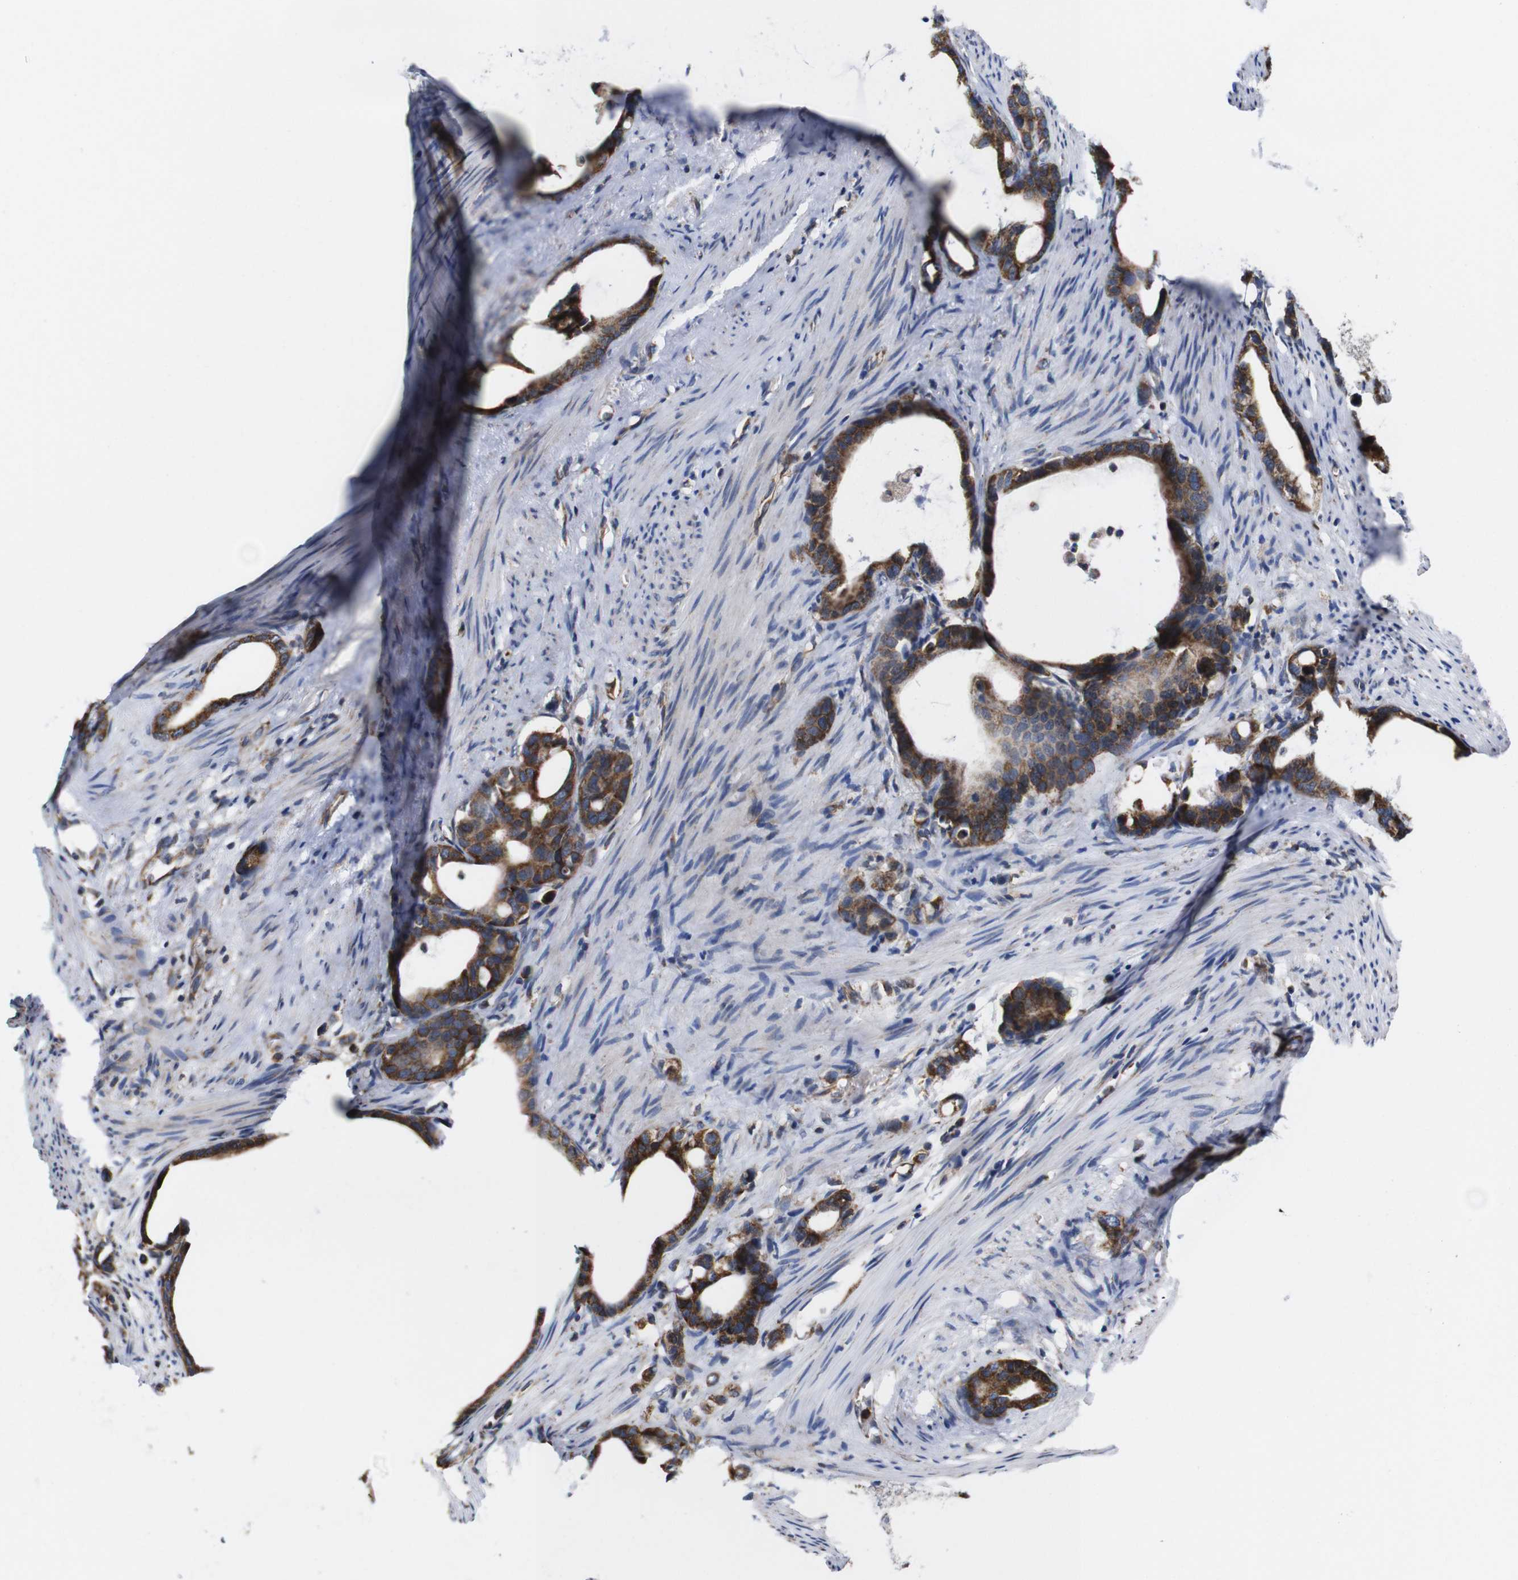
{"staining": {"intensity": "strong", "quantity": ">75%", "location": "cytoplasmic/membranous"}, "tissue": "stomach cancer", "cell_type": "Tumor cells", "image_type": "cancer", "snomed": [{"axis": "morphology", "description": "Adenocarcinoma, NOS"}, {"axis": "topography", "description": "Stomach"}], "caption": "The histopathology image exhibits immunohistochemical staining of stomach adenocarcinoma. There is strong cytoplasmic/membranous staining is appreciated in approximately >75% of tumor cells. Nuclei are stained in blue.", "gene": "C17orf80", "patient": {"sex": "female", "age": 75}}